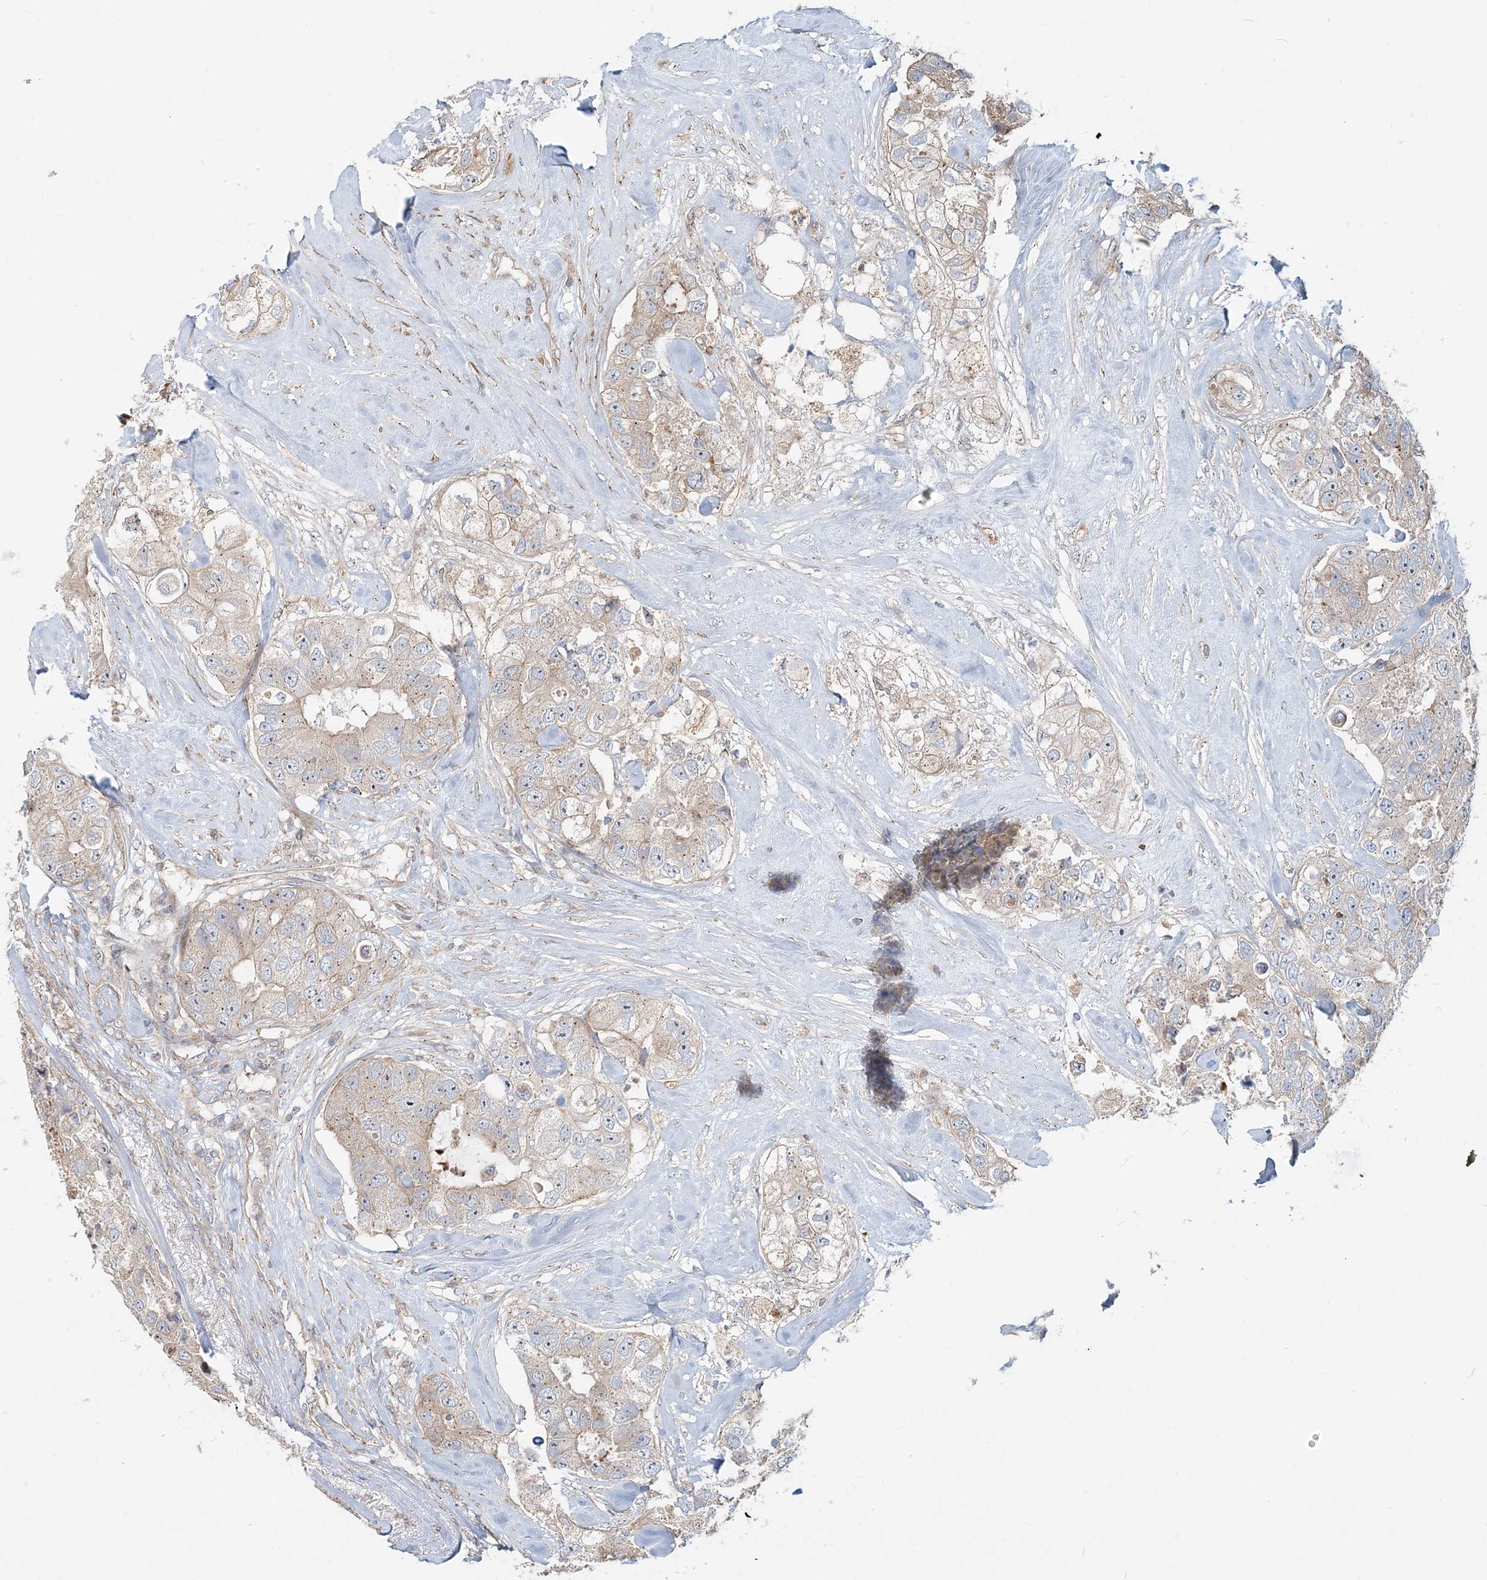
{"staining": {"intensity": "weak", "quantity": "25%-75%", "location": "cytoplasmic/membranous"}, "tissue": "breast cancer", "cell_type": "Tumor cells", "image_type": "cancer", "snomed": [{"axis": "morphology", "description": "Duct carcinoma"}, {"axis": "topography", "description": "Breast"}], "caption": "A micrograph of infiltrating ductal carcinoma (breast) stained for a protein reveals weak cytoplasmic/membranous brown staining in tumor cells.", "gene": "CXXC5", "patient": {"sex": "female", "age": 62}}